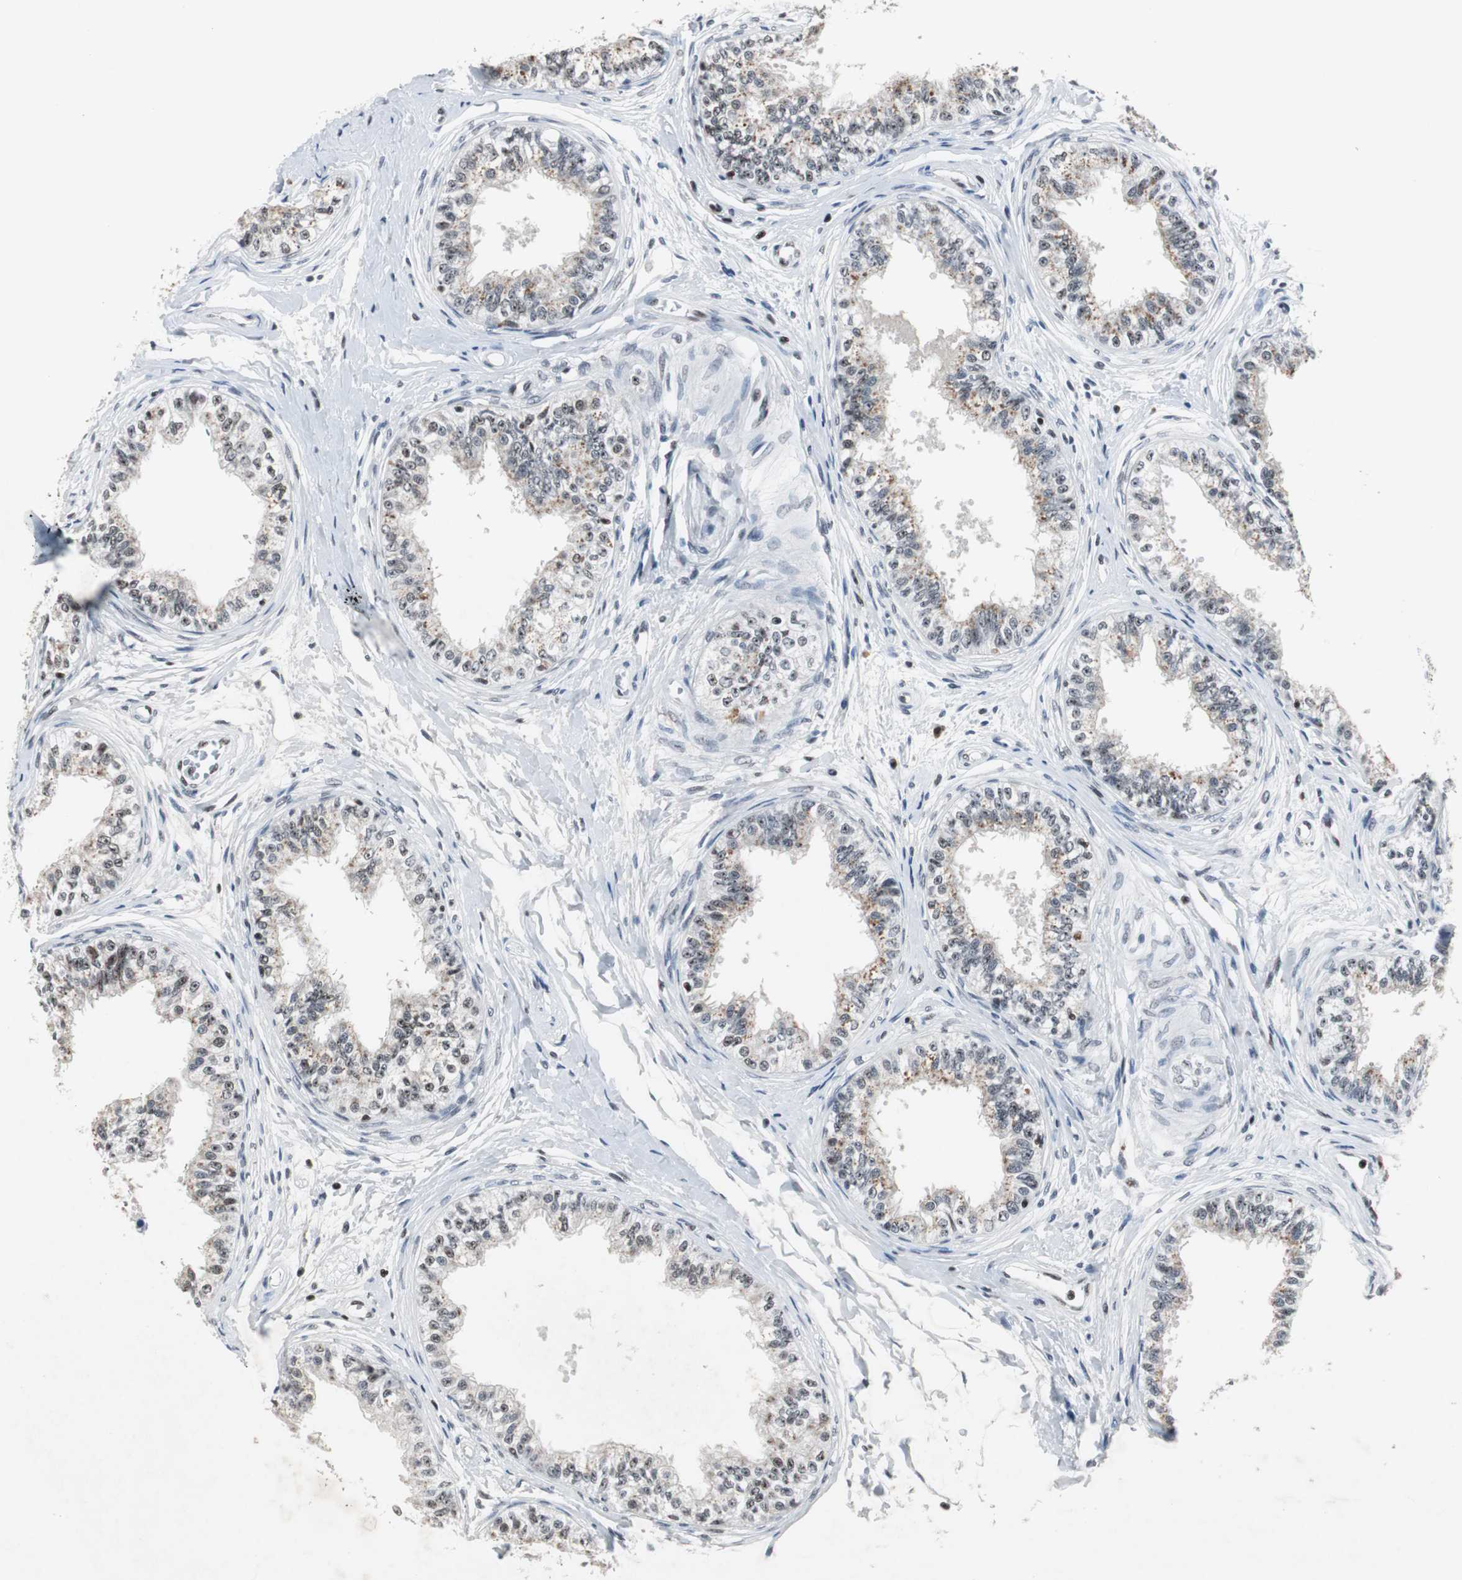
{"staining": {"intensity": "strong", "quantity": ">75%", "location": "nuclear"}, "tissue": "epididymis", "cell_type": "Glandular cells", "image_type": "normal", "snomed": [{"axis": "morphology", "description": "Normal tissue, NOS"}, {"axis": "morphology", "description": "Adenocarcinoma, metastatic, NOS"}, {"axis": "topography", "description": "Testis"}, {"axis": "topography", "description": "Epididymis"}], "caption": "IHC (DAB (3,3'-diaminobenzidine)) staining of unremarkable epididymis displays strong nuclear protein positivity in about >75% of glandular cells.", "gene": "RAD9A", "patient": {"sex": "male", "age": 26}}